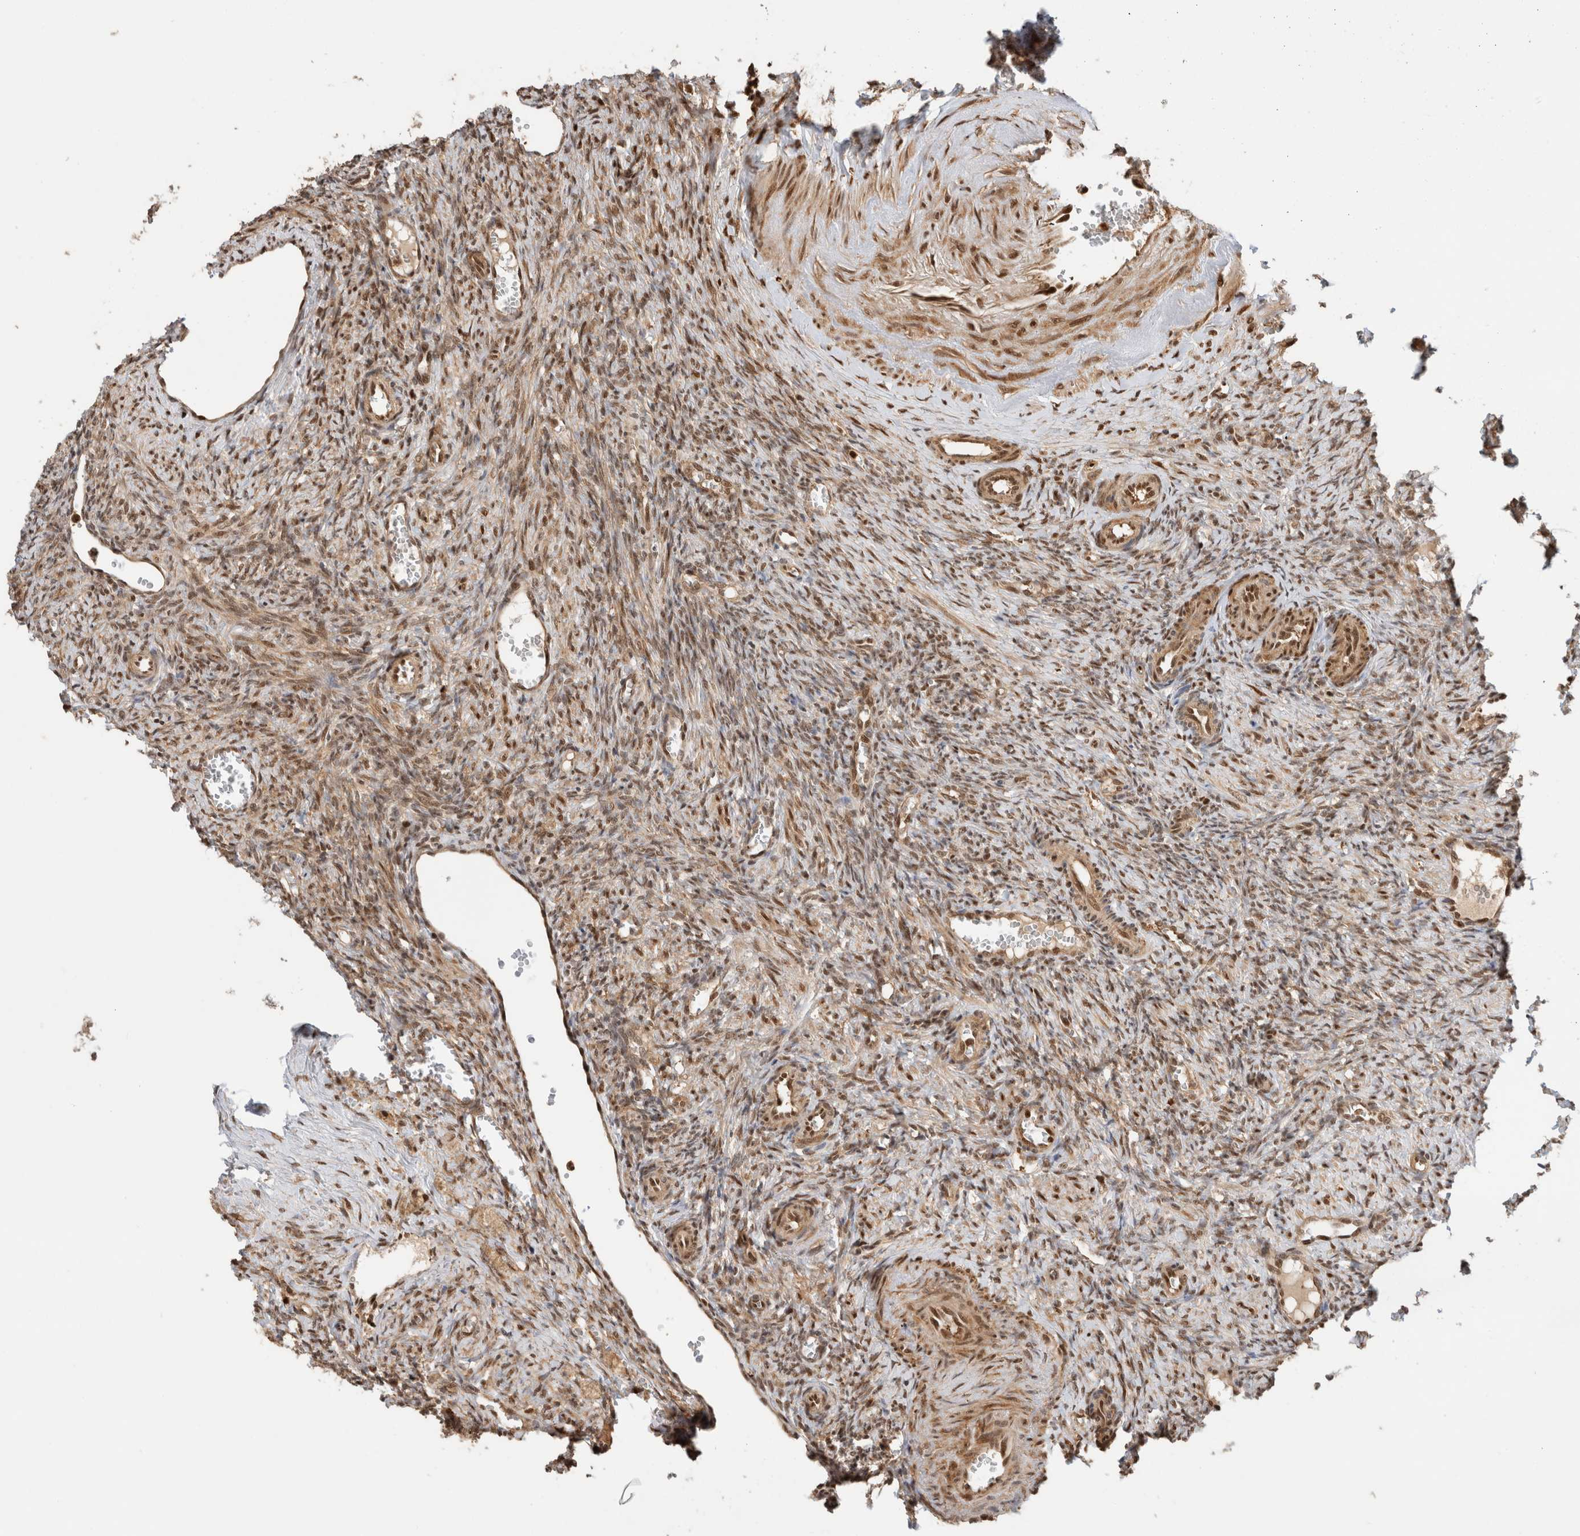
{"staining": {"intensity": "strong", "quantity": ">75%", "location": "cytoplasmic/membranous,nuclear"}, "tissue": "ovary", "cell_type": "Follicle cells", "image_type": "normal", "snomed": [{"axis": "morphology", "description": "Normal tissue, NOS"}, {"axis": "topography", "description": "Ovary"}], "caption": "Normal ovary shows strong cytoplasmic/membranous,nuclear expression in about >75% of follicle cells, visualized by immunohistochemistry. (DAB (3,3'-diaminobenzidine) IHC with brightfield microscopy, high magnification).", "gene": "SNRNP40", "patient": {"sex": "female", "age": 41}}